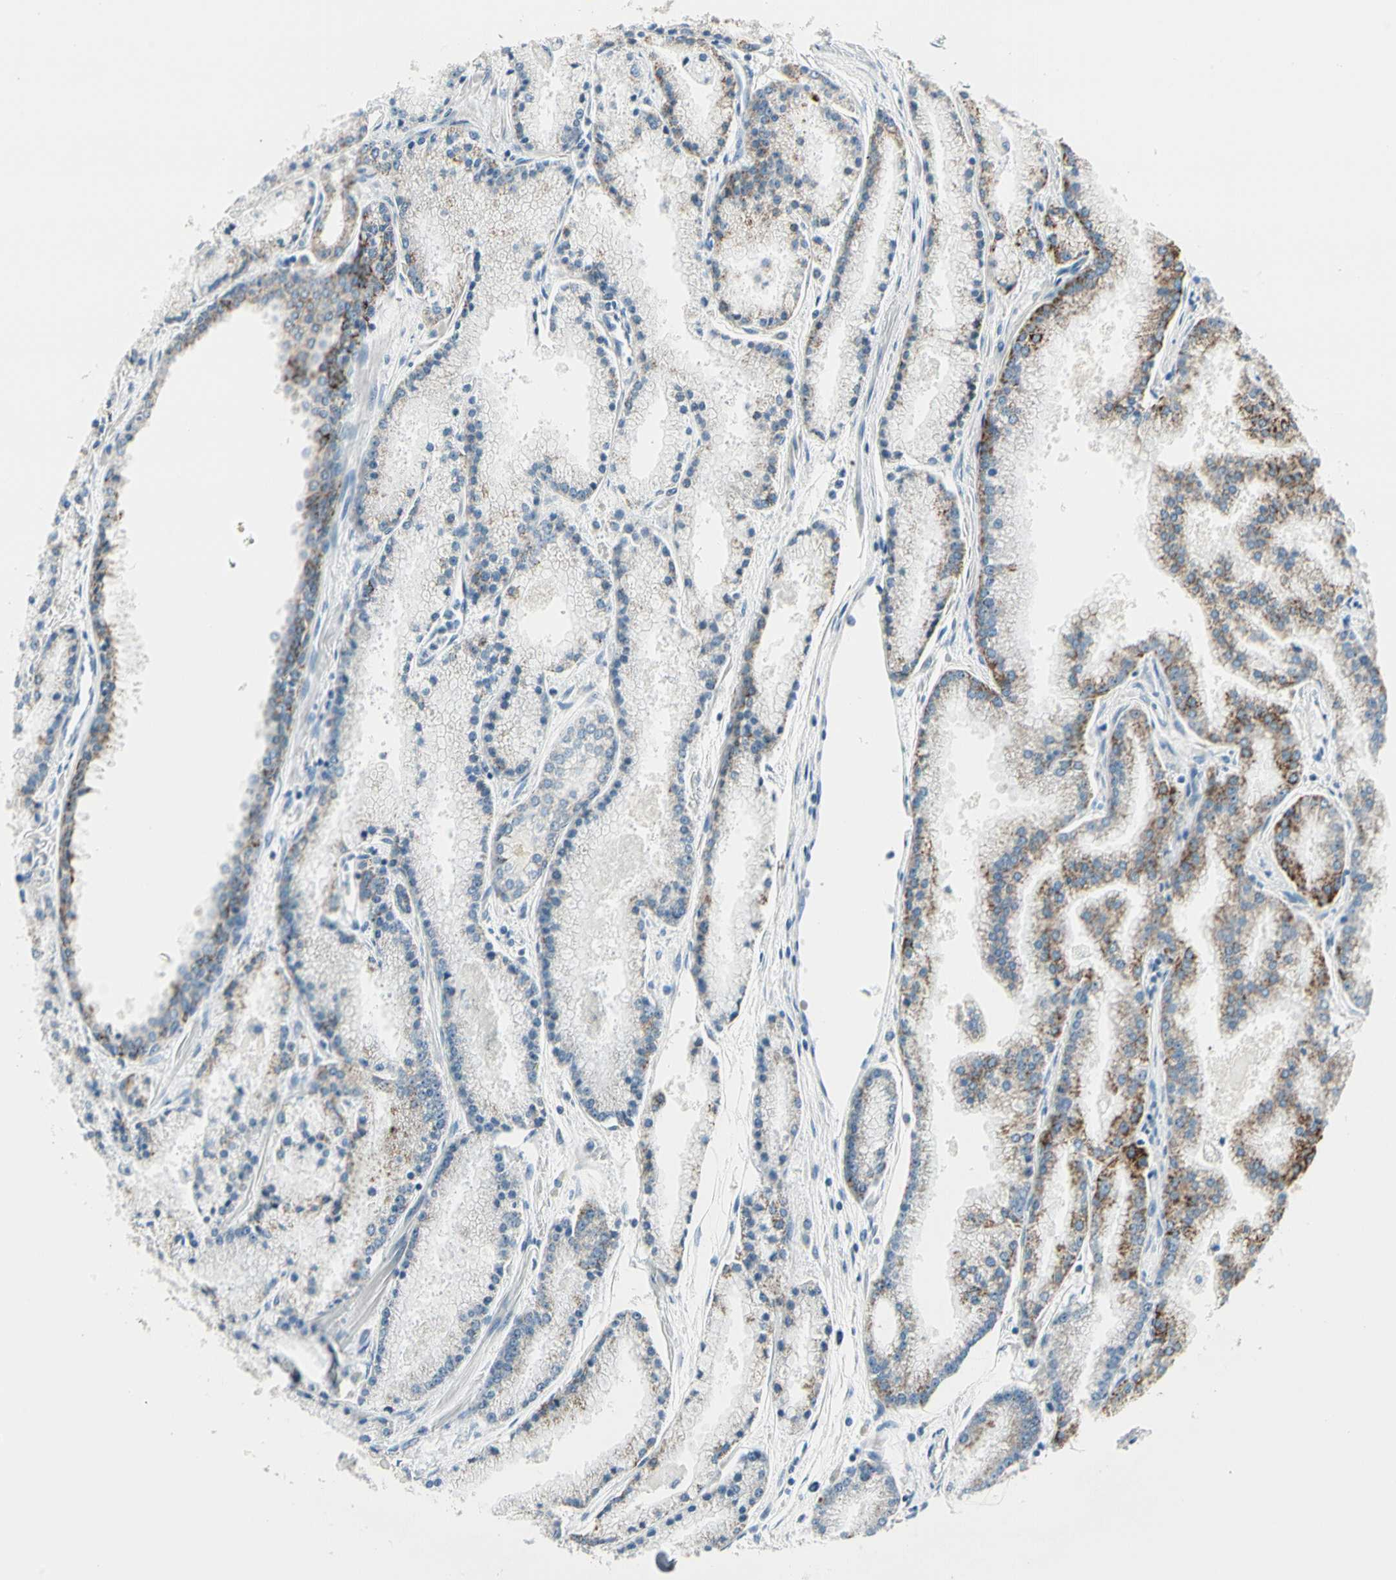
{"staining": {"intensity": "strong", "quantity": "<25%", "location": "cytoplasmic/membranous"}, "tissue": "prostate cancer", "cell_type": "Tumor cells", "image_type": "cancer", "snomed": [{"axis": "morphology", "description": "Adenocarcinoma, High grade"}, {"axis": "topography", "description": "Prostate"}], "caption": "Immunohistochemistry histopathology image of prostate high-grade adenocarcinoma stained for a protein (brown), which reveals medium levels of strong cytoplasmic/membranous positivity in about <25% of tumor cells.", "gene": "SLC6A15", "patient": {"sex": "male", "age": 61}}